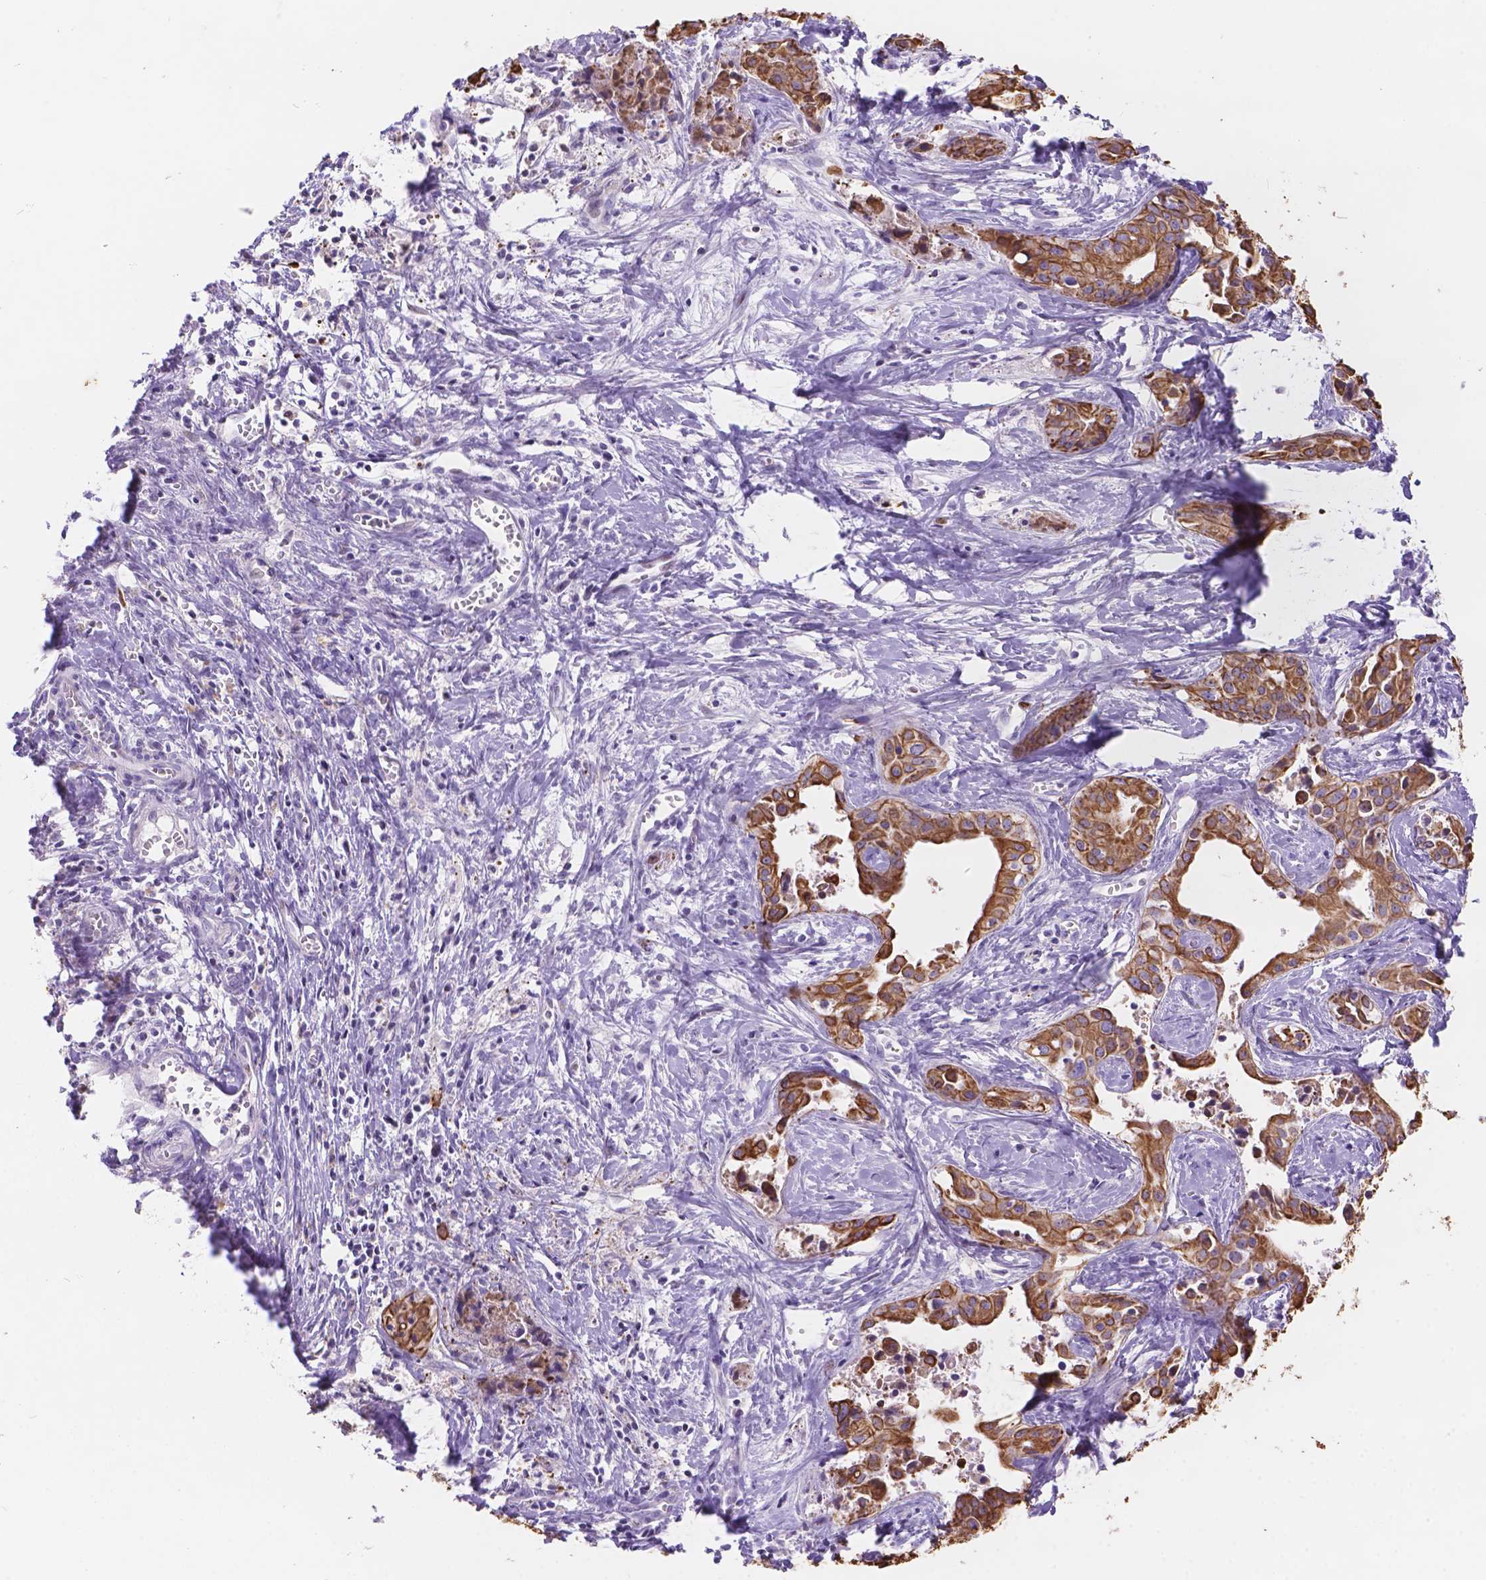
{"staining": {"intensity": "strong", "quantity": ">75%", "location": "cytoplasmic/membranous"}, "tissue": "liver cancer", "cell_type": "Tumor cells", "image_type": "cancer", "snomed": [{"axis": "morphology", "description": "Cholangiocarcinoma"}, {"axis": "topography", "description": "Liver"}], "caption": "A brown stain highlights strong cytoplasmic/membranous expression of a protein in human liver cancer (cholangiocarcinoma) tumor cells. The staining is performed using DAB (3,3'-diaminobenzidine) brown chromogen to label protein expression. The nuclei are counter-stained blue using hematoxylin.", "gene": "DMWD", "patient": {"sex": "female", "age": 65}}